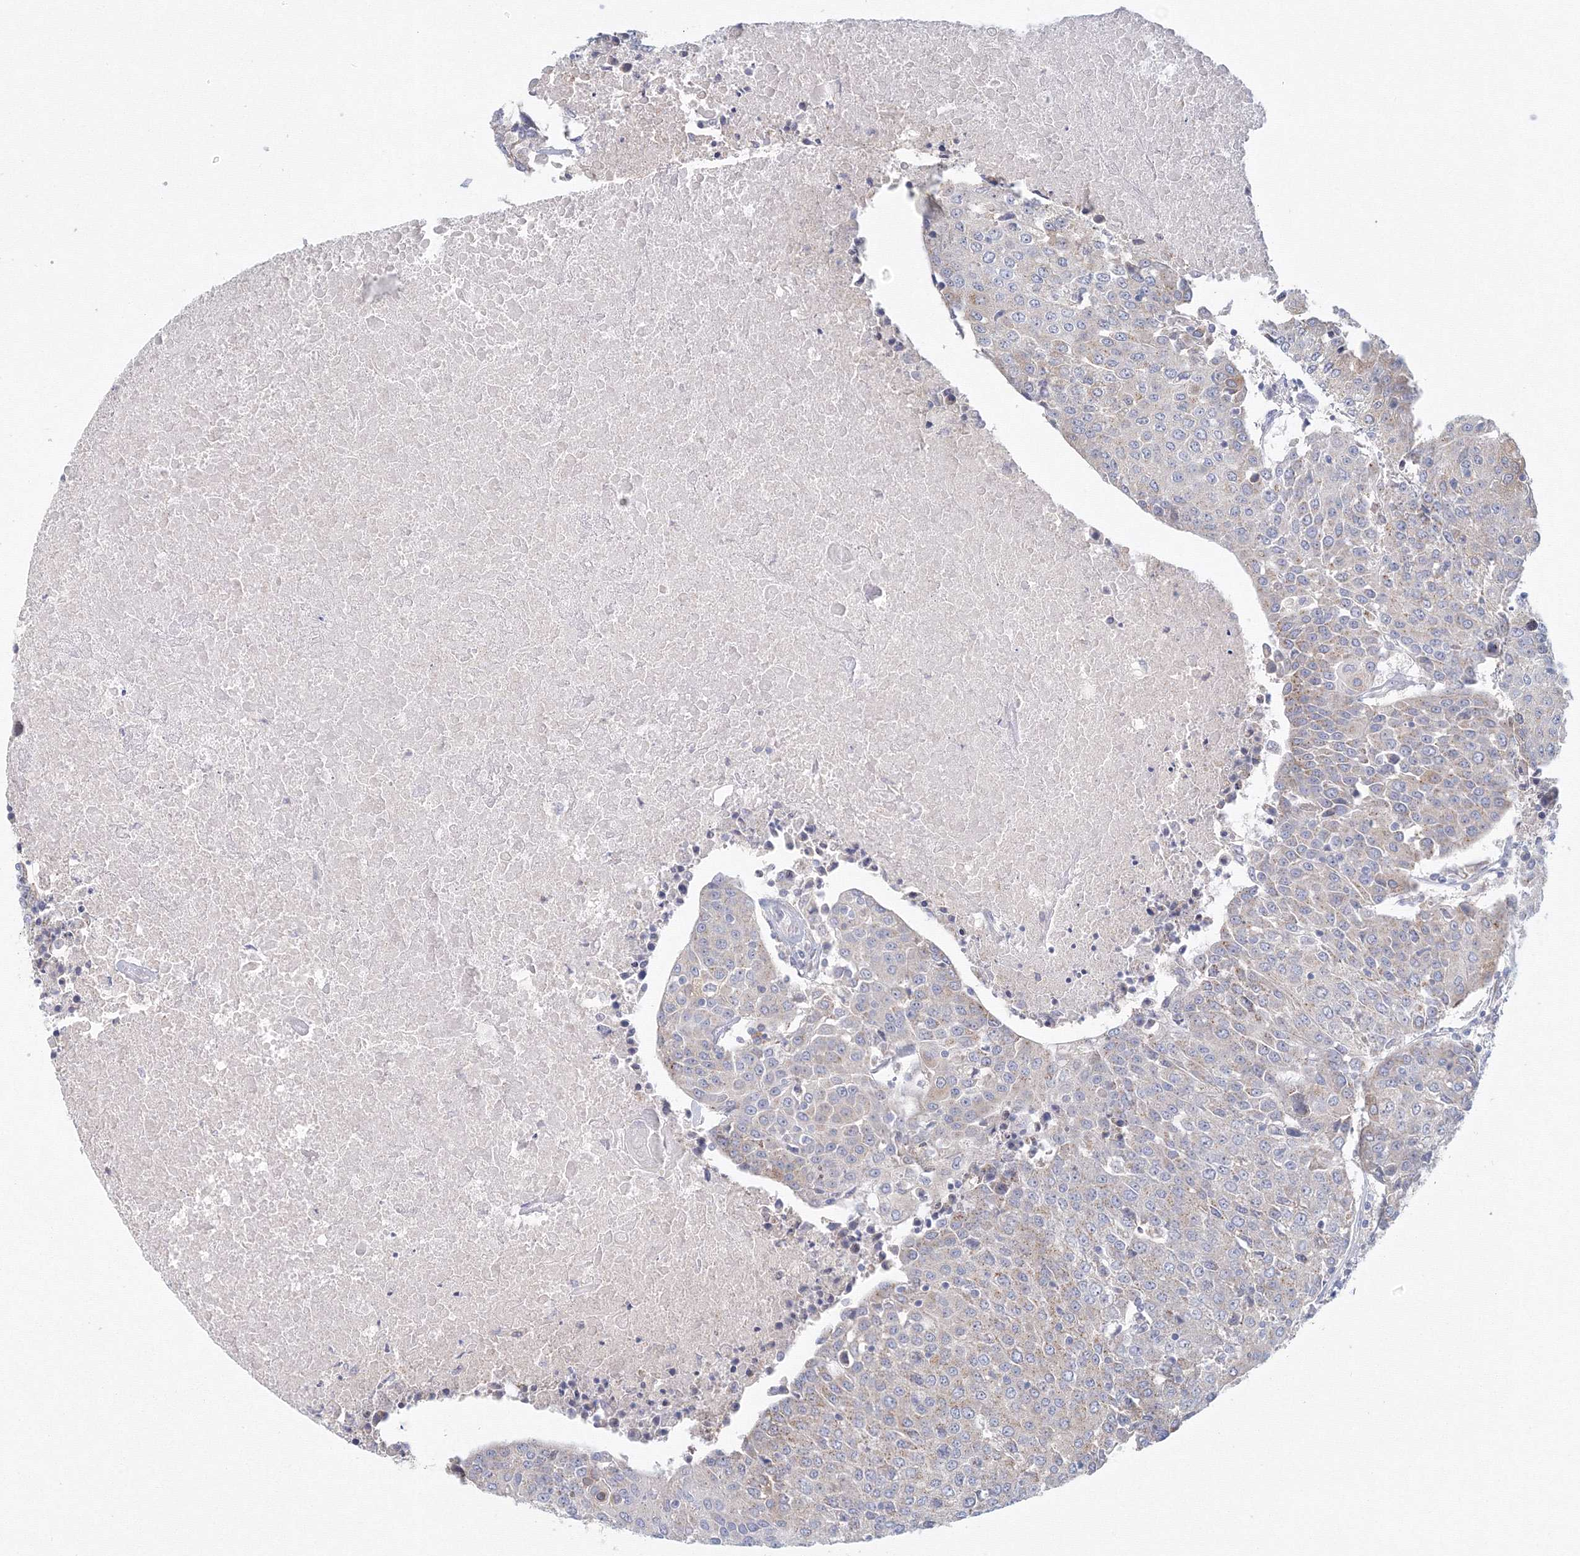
{"staining": {"intensity": "weak", "quantity": "<25%", "location": "cytoplasmic/membranous"}, "tissue": "urothelial cancer", "cell_type": "Tumor cells", "image_type": "cancer", "snomed": [{"axis": "morphology", "description": "Urothelial carcinoma, High grade"}, {"axis": "topography", "description": "Urinary bladder"}], "caption": "This is an IHC image of human urothelial cancer. There is no expression in tumor cells.", "gene": "TACC2", "patient": {"sex": "female", "age": 85}}